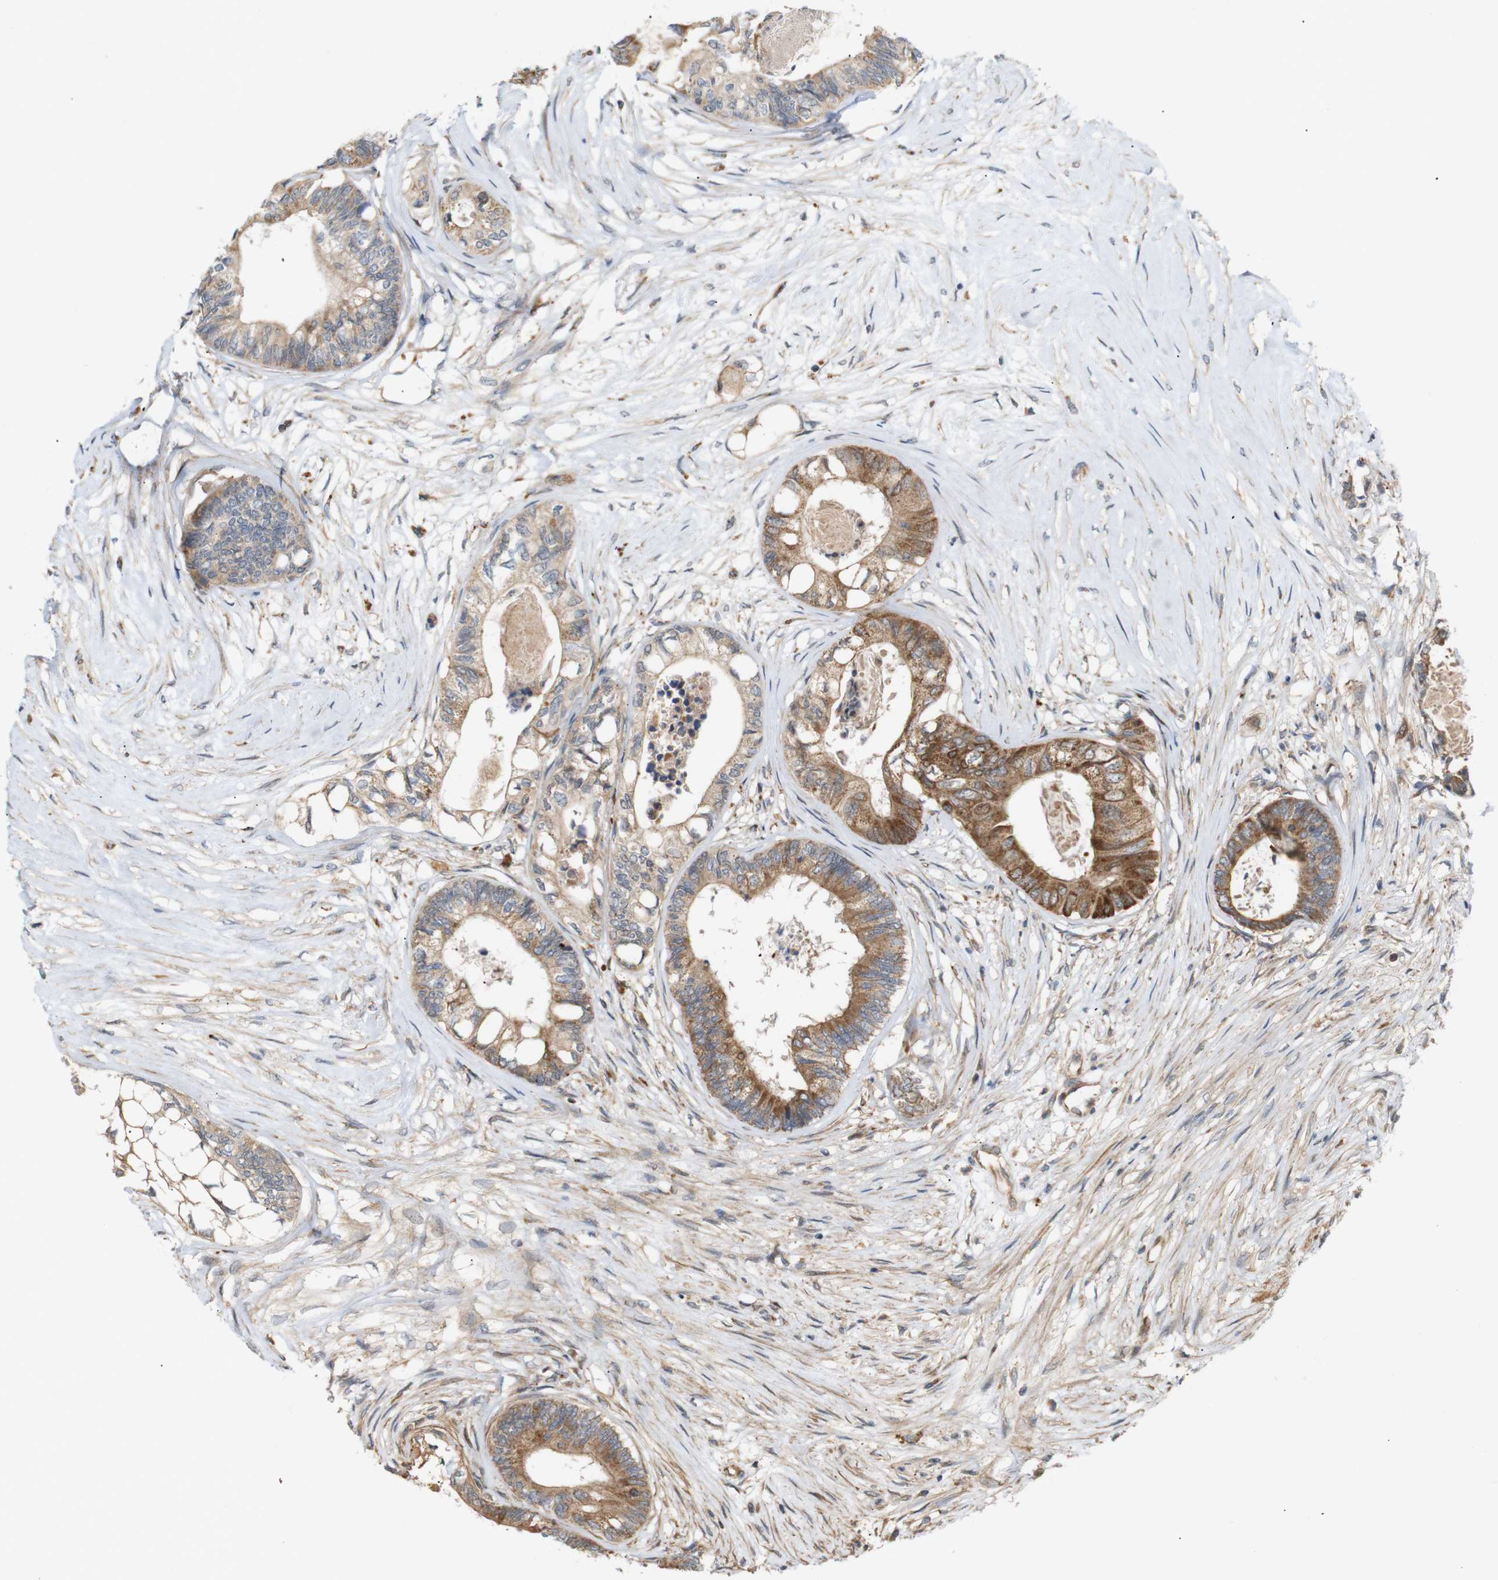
{"staining": {"intensity": "strong", "quantity": ">75%", "location": "cytoplasmic/membranous"}, "tissue": "colorectal cancer", "cell_type": "Tumor cells", "image_type": "cancer", "snomed": [{"axis": "morphology", "description": "Adenocarcinoma, NOS"}, {"axis": "topography", "description": "Rectum"}], "caption": "Colorectal cancer stained with a brown dye reveals strong cytoplasmic/membranous positive positivity in about >75% of tumor cells.", "gene": "RPTOR", "patient": {"sex": "male", "age": 63}}